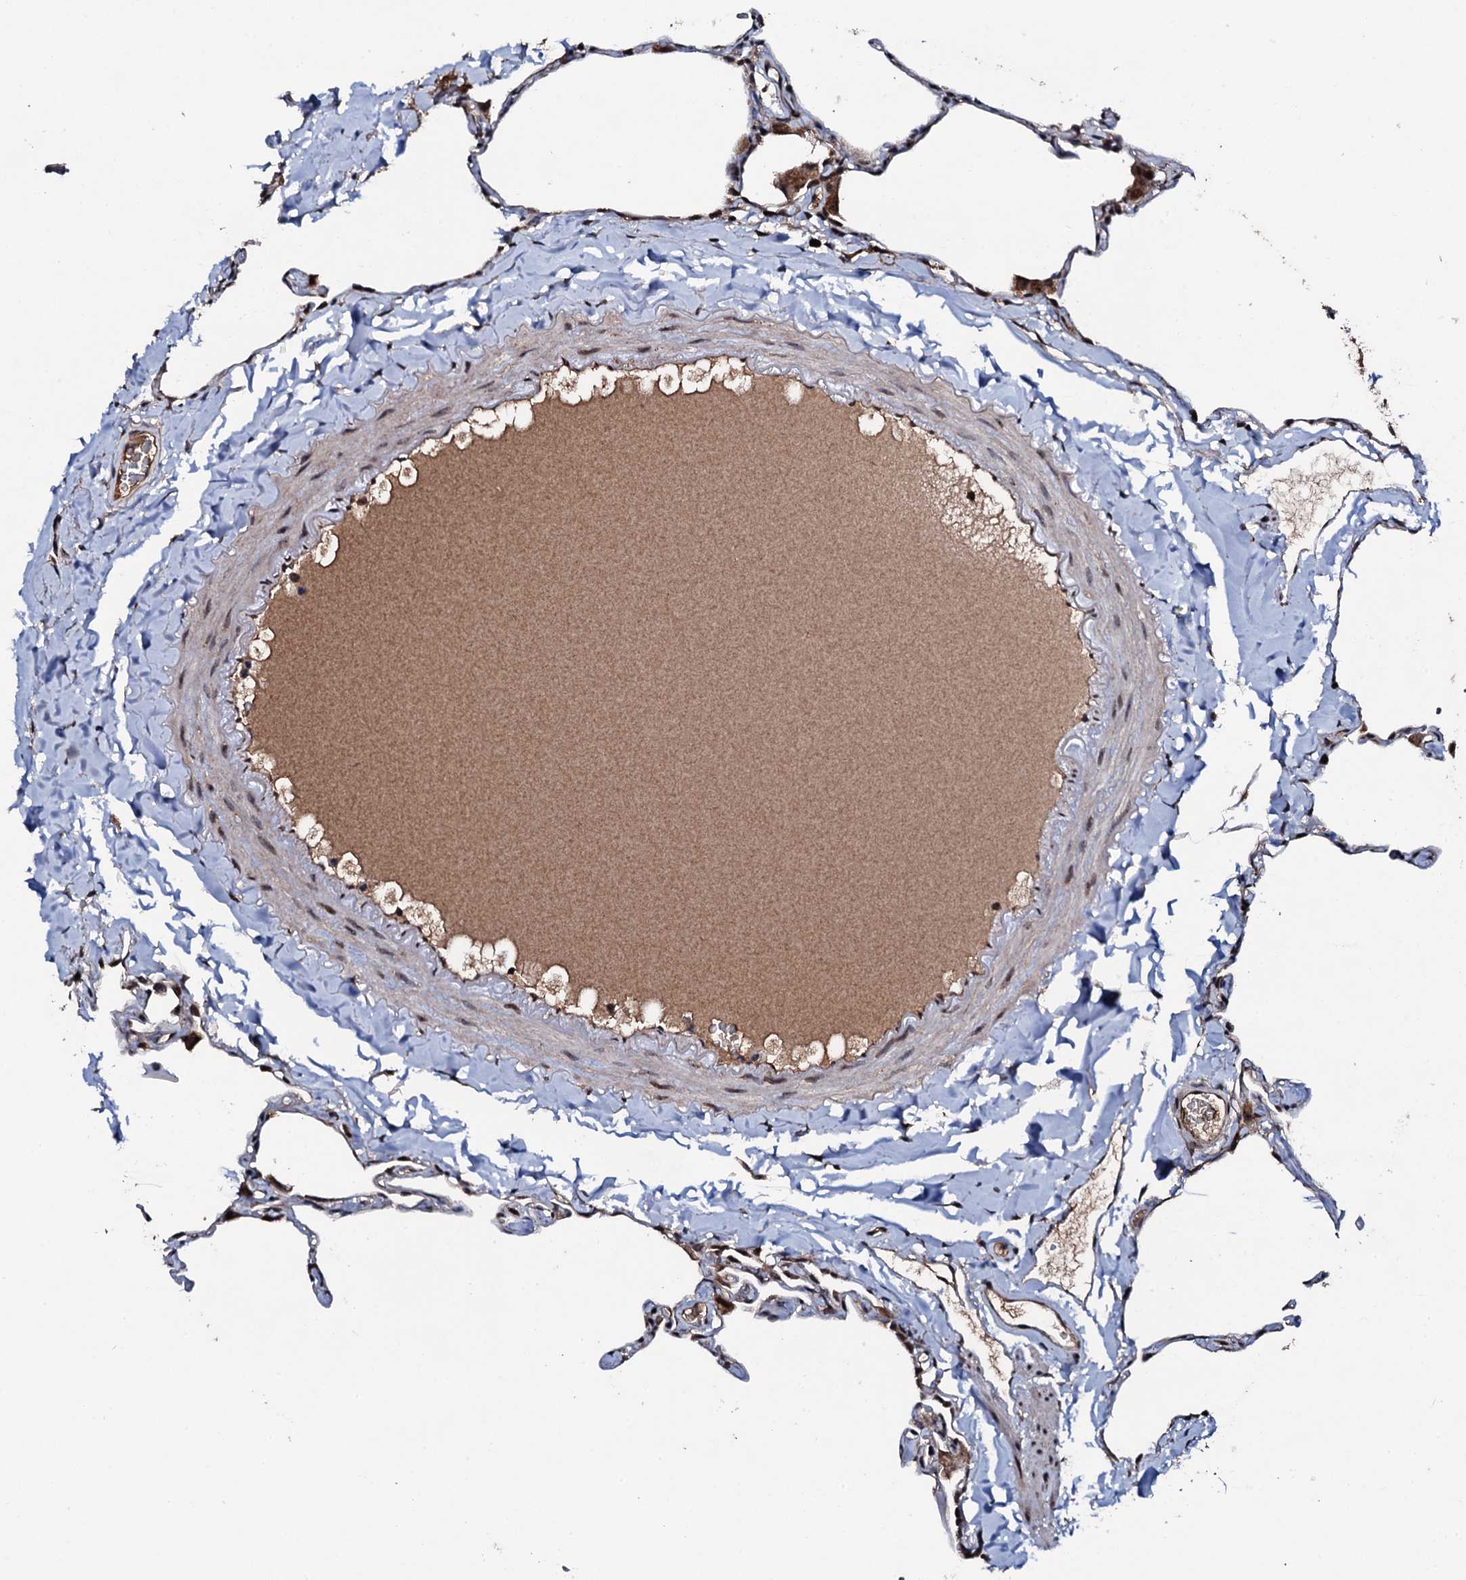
{"staining": {"intensity": "moderate", "quantity": "<25%", "location": "nuclear"}, "tissue": "lung", "cell_type": "Alveolar cells", "image_type": "normal", "snomed": [{"axis": "morphology", "description": "Normal tissue, NOS"}, {"axis": "topography", "description": "Lung"}], "caption": "The micrograph demonstrates a brown stain indicating the presence of a protein in the nuclear of alveolar cells in lung.", "gene": "FAM111A", "patient": {"sex": "male", "age": 65}}